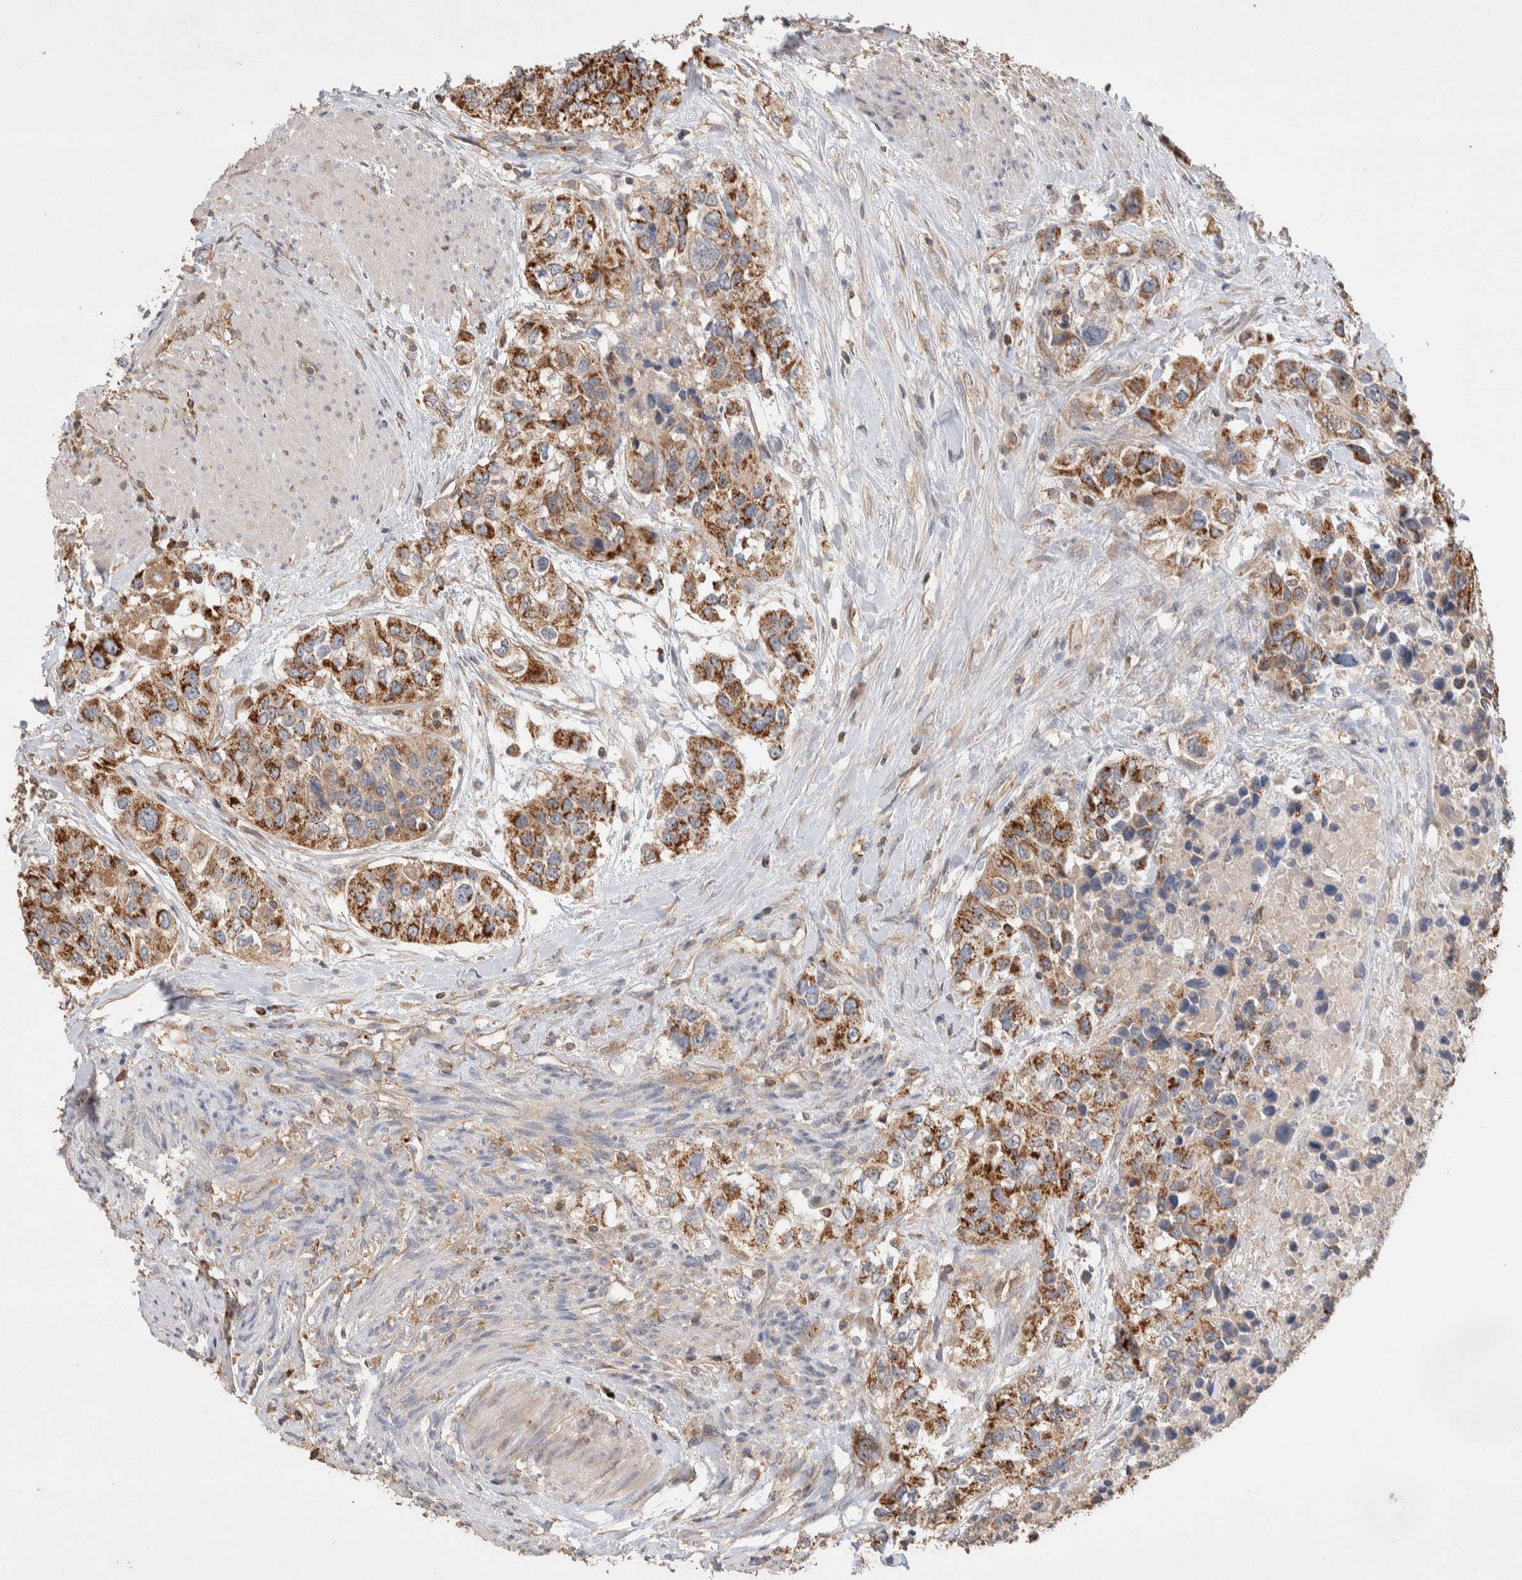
{"staining": {"intensity": "strong", "quantity": ">75%", "location": "cytoplasmic/membranous"}, "tissue": "urothelial cancer", "cell_type": "Tumor cells", "image_type": "cancer", "snomed": [{"axis": "morphology", "description": "Urothelial carcinoma, High grade"}, {"axis": "topography", "description": "Urinary bladder"}], "caption": "Immunohistochemical staining of high-grade urothelial carcinoma displays strong cytoplasmic/membranous protein expression in approximately >75% of tumor cells. The staining was performed using DAB, with brown indicating positive protein expression. Nuclei are stained blue with hematoxylin.", "gene": "DEPTOR", "patient": {"sex": "female", "age": 80}}